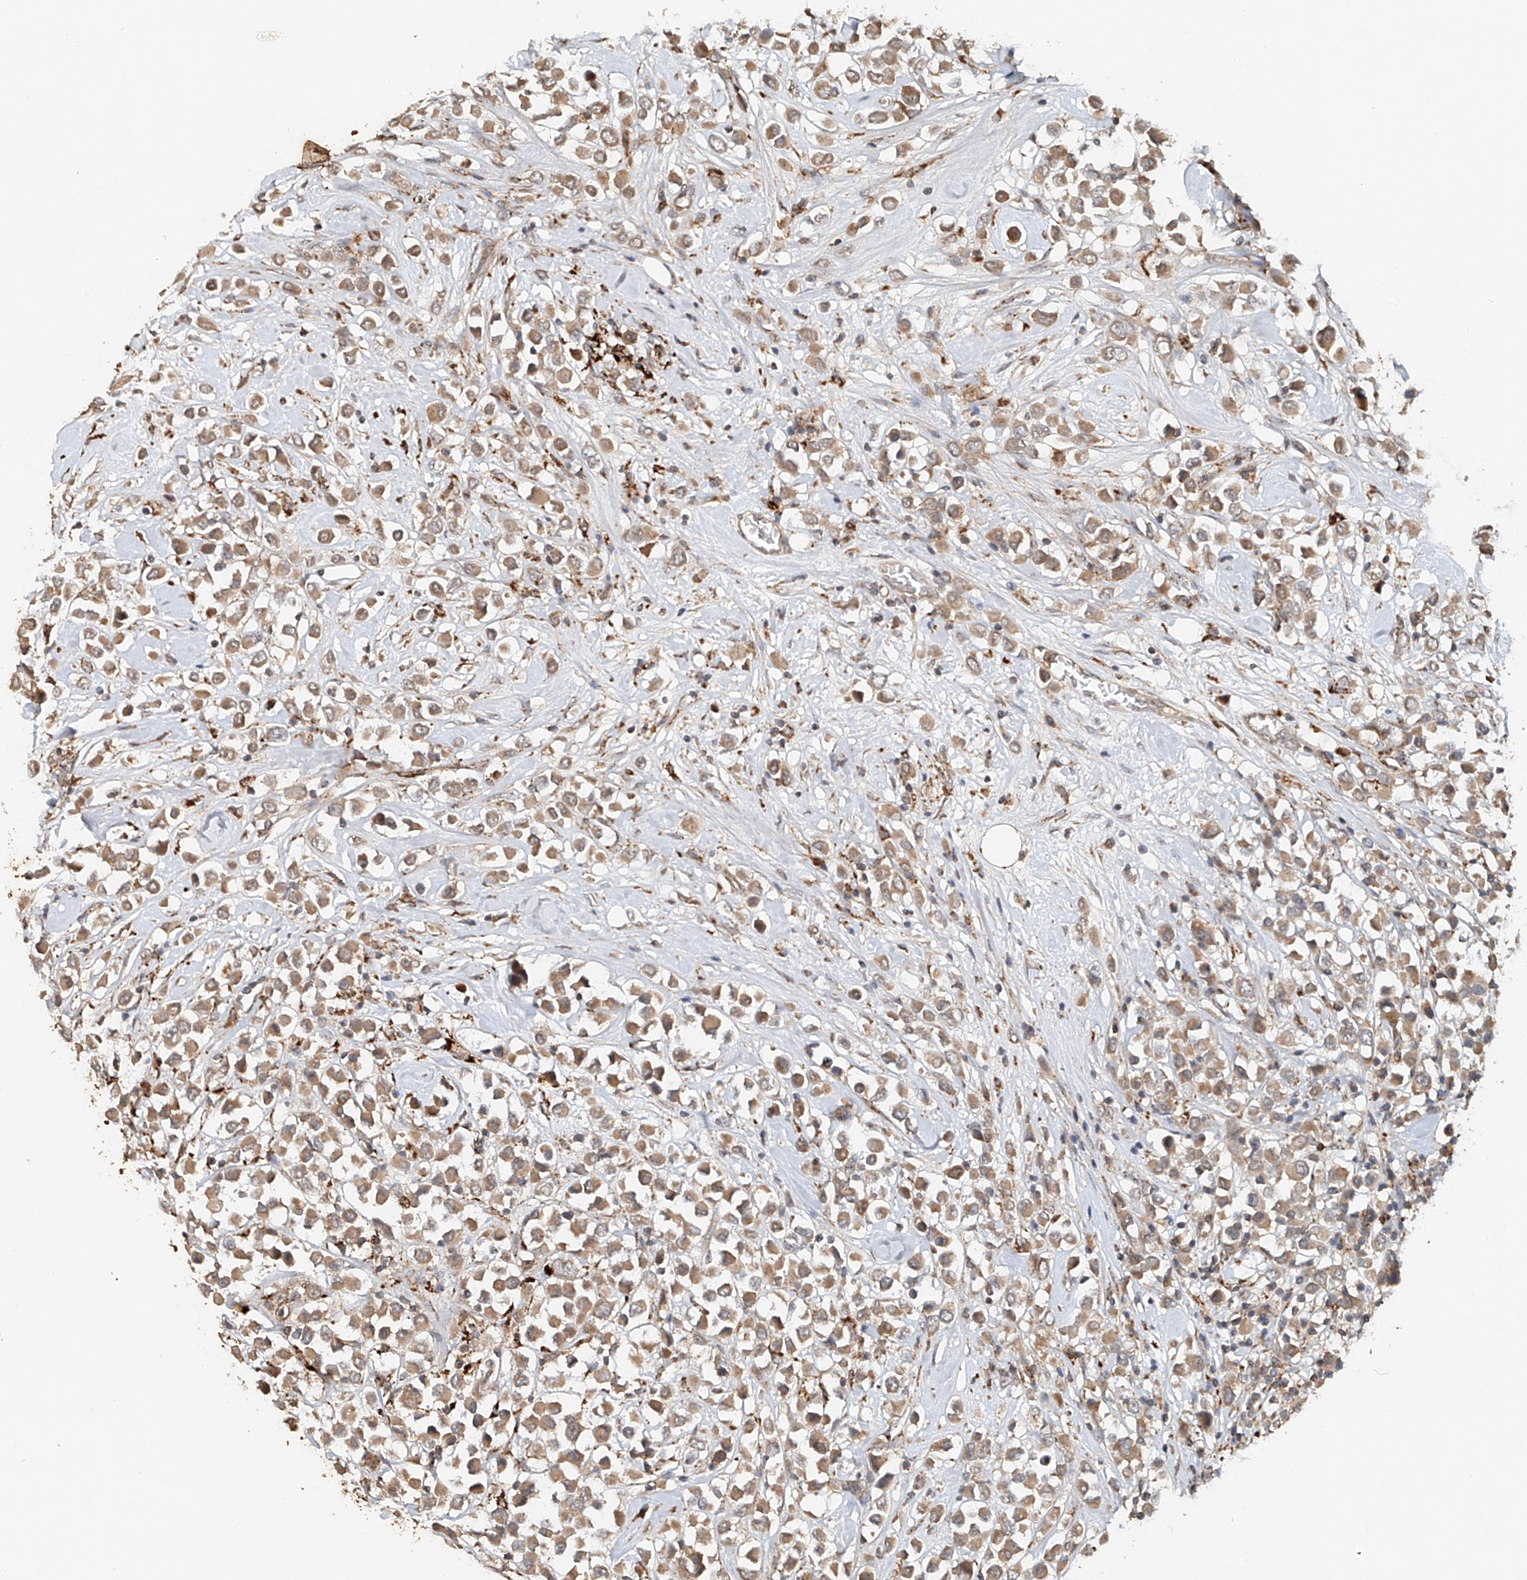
{"staining": {"intensity": "moderate", "quantity": ">75%", "location": "cytoplasmic/membranous"}, "tissue": "breast cancer", "cell_type": "Tumor cells", "image_type": "cancer", "snomed": [{"axis": "morphology", "description": "Duct carcinoma"}, {"axis": "topography", "description": "Breast"}], "caption": "Human breast cancer (infiltrating ductal carcinoma) stained for a protein (brown) displays moderate cytoplasmic/membranous positive positivity in approximately >75% of tumor cells.", "gene": "IER5", "patient": {"sex": "female", "age": 61}}